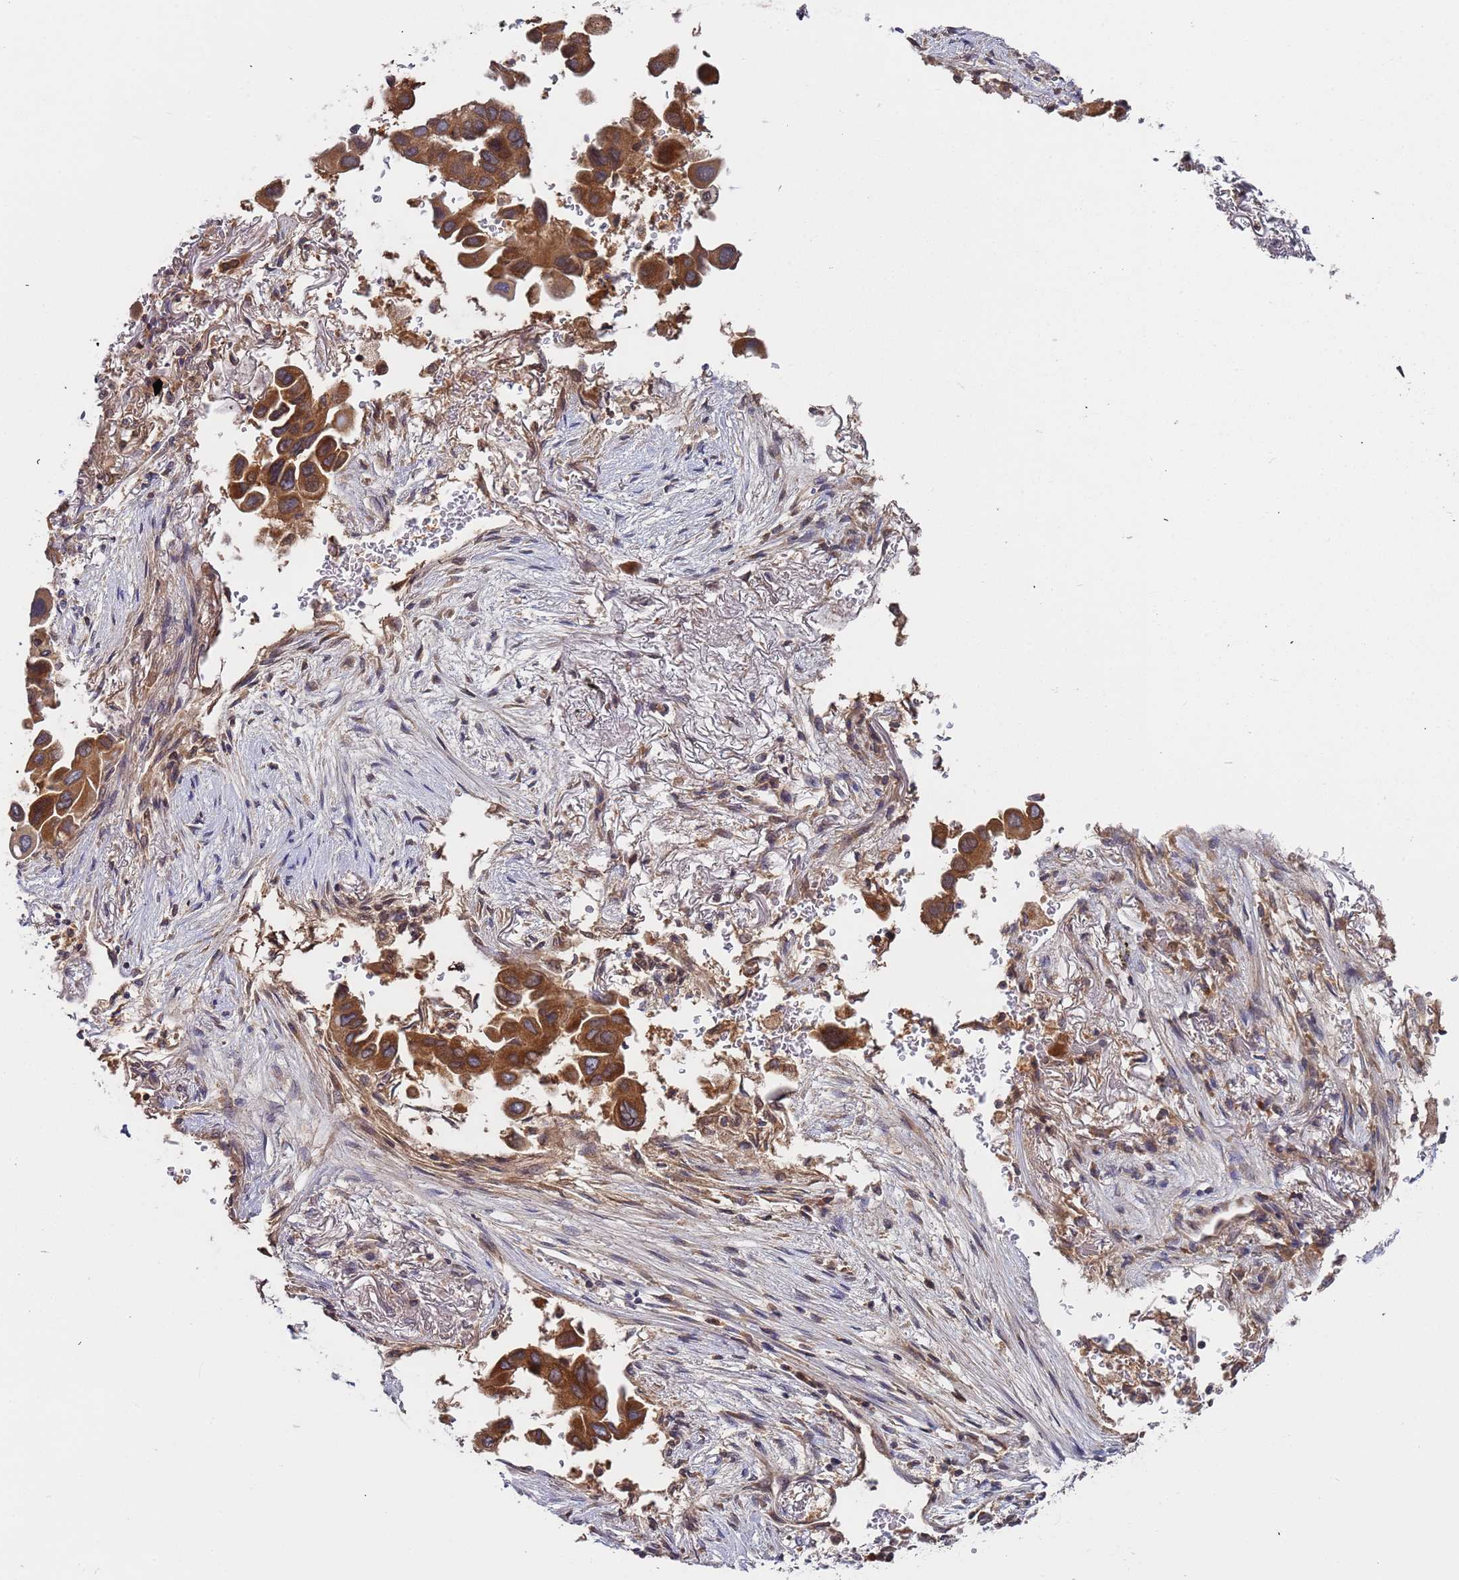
{"staining": {"intensity": "moderate", "quantity": ">75%", "location": "cytoplasmic/membranous"}, "tissue": "lung cancer", "cell_type": "Tumor cells", "image_type": "cancer", "snomed": [{"axis": "morphology", "description": "Adenocarcinoma, NOS"}, {"axis": "topography", "description": "Lung"}], "caption": "IHC (DAB) staining of lung cancer exhibits moderate cytoplasmic/membranous protein staining in about >75% of tumor cells.", "gene": "OR5A2", "patient": {"sex": "female", "age": 76}}